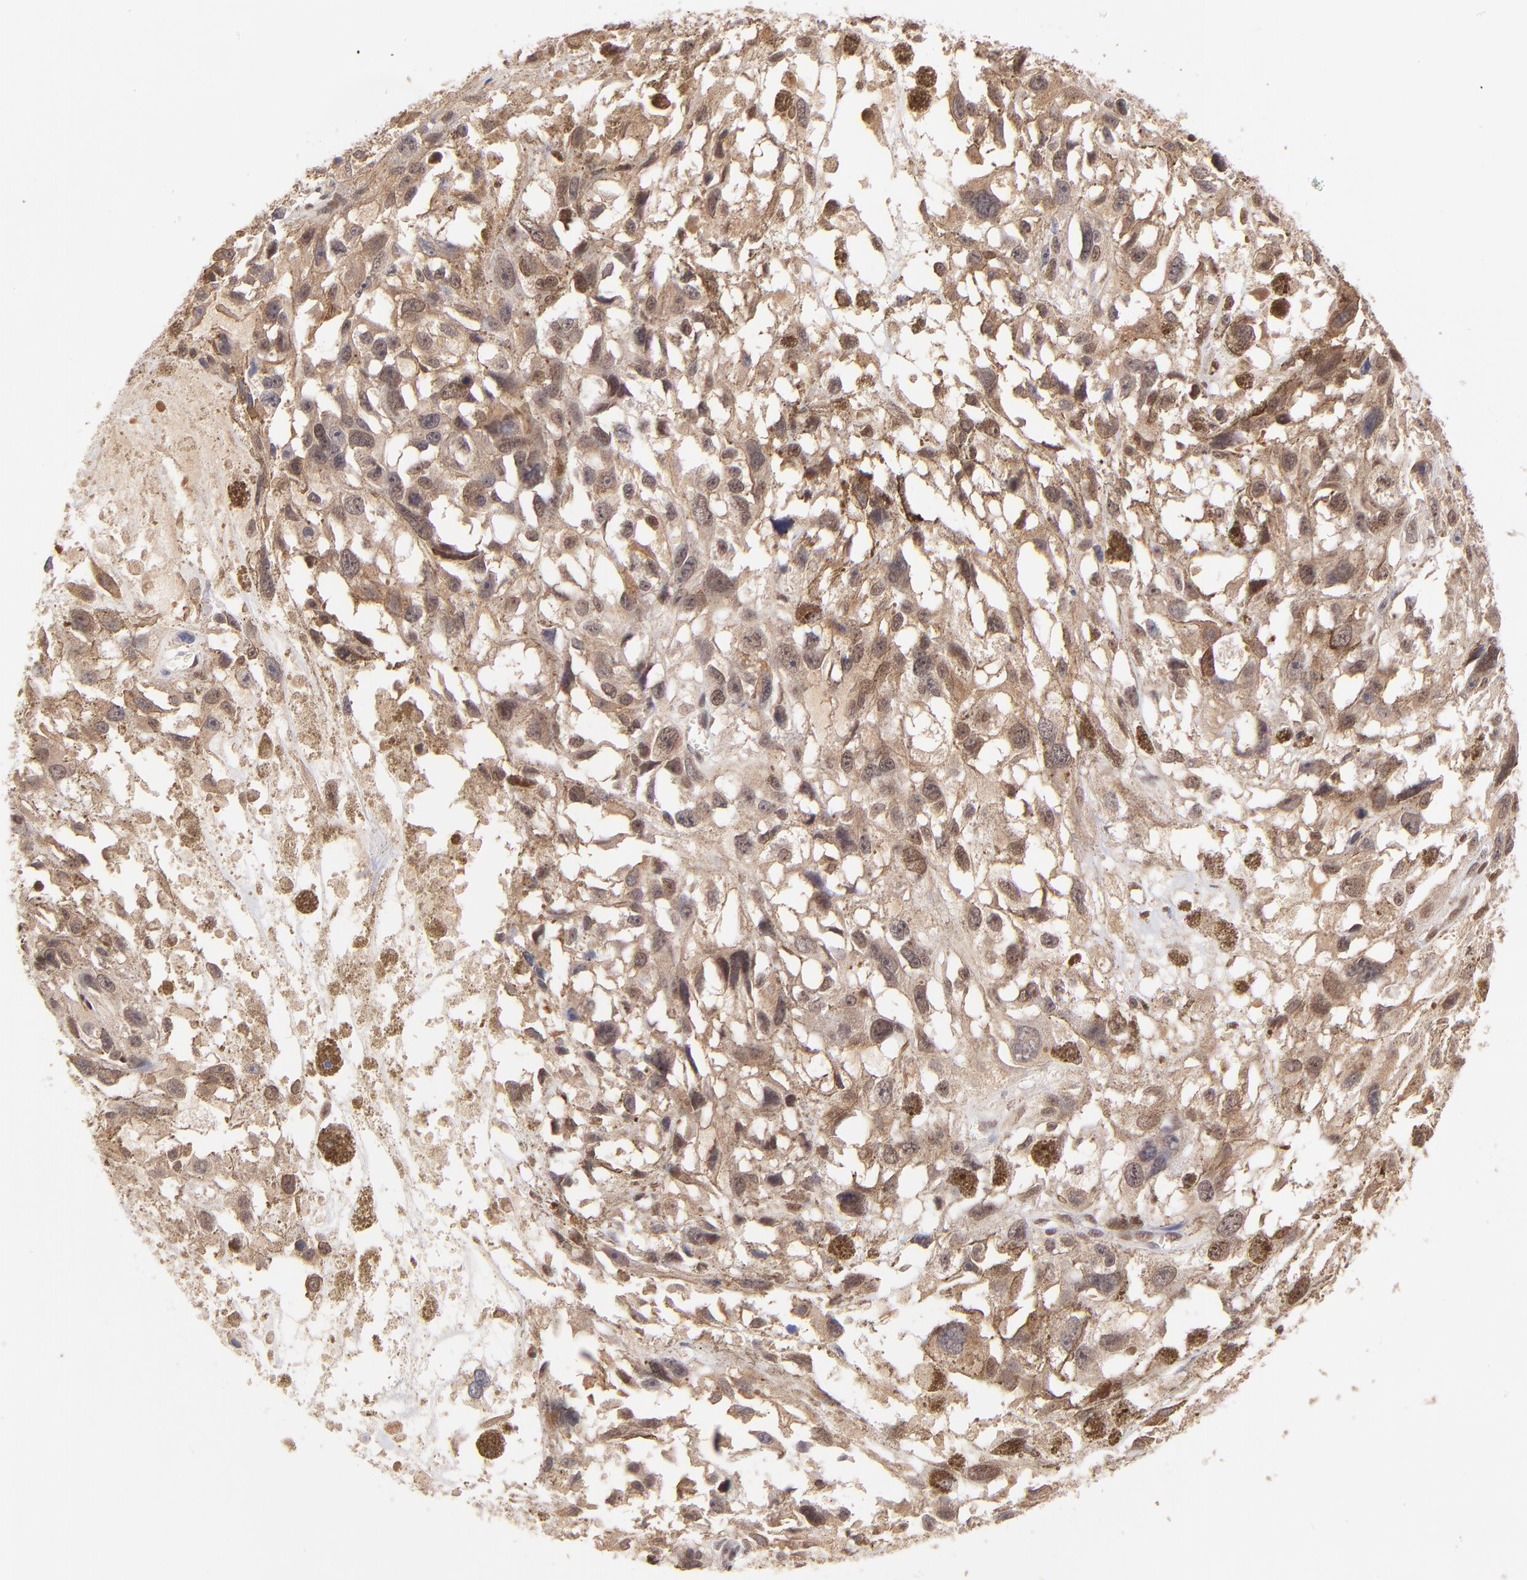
{"staining": {"intensity": "moderate", "quantity": ">75%", "location": "cytoplasmic/membranous,nuclear"}, "tissue": "melanoma", "cell_type": "Tumor cells", "image_type": "cancer", "snomed": [{"axis": "morphology", "description": "Malignant melanoma, Metastatic site"}, {"axis": "topography", "description": "Lymph node"}], "caption": "DAB (3,3'-diaminobenzidine) immunohistochemical staining of human malignant melanoma (metastatic site) exhibits moderate cytoplasmic/membranous and nuclear protein positivity in about >75% of tumor cells.", "gene": "WDR25", "patient": {"sex": "male", "age": 59}}